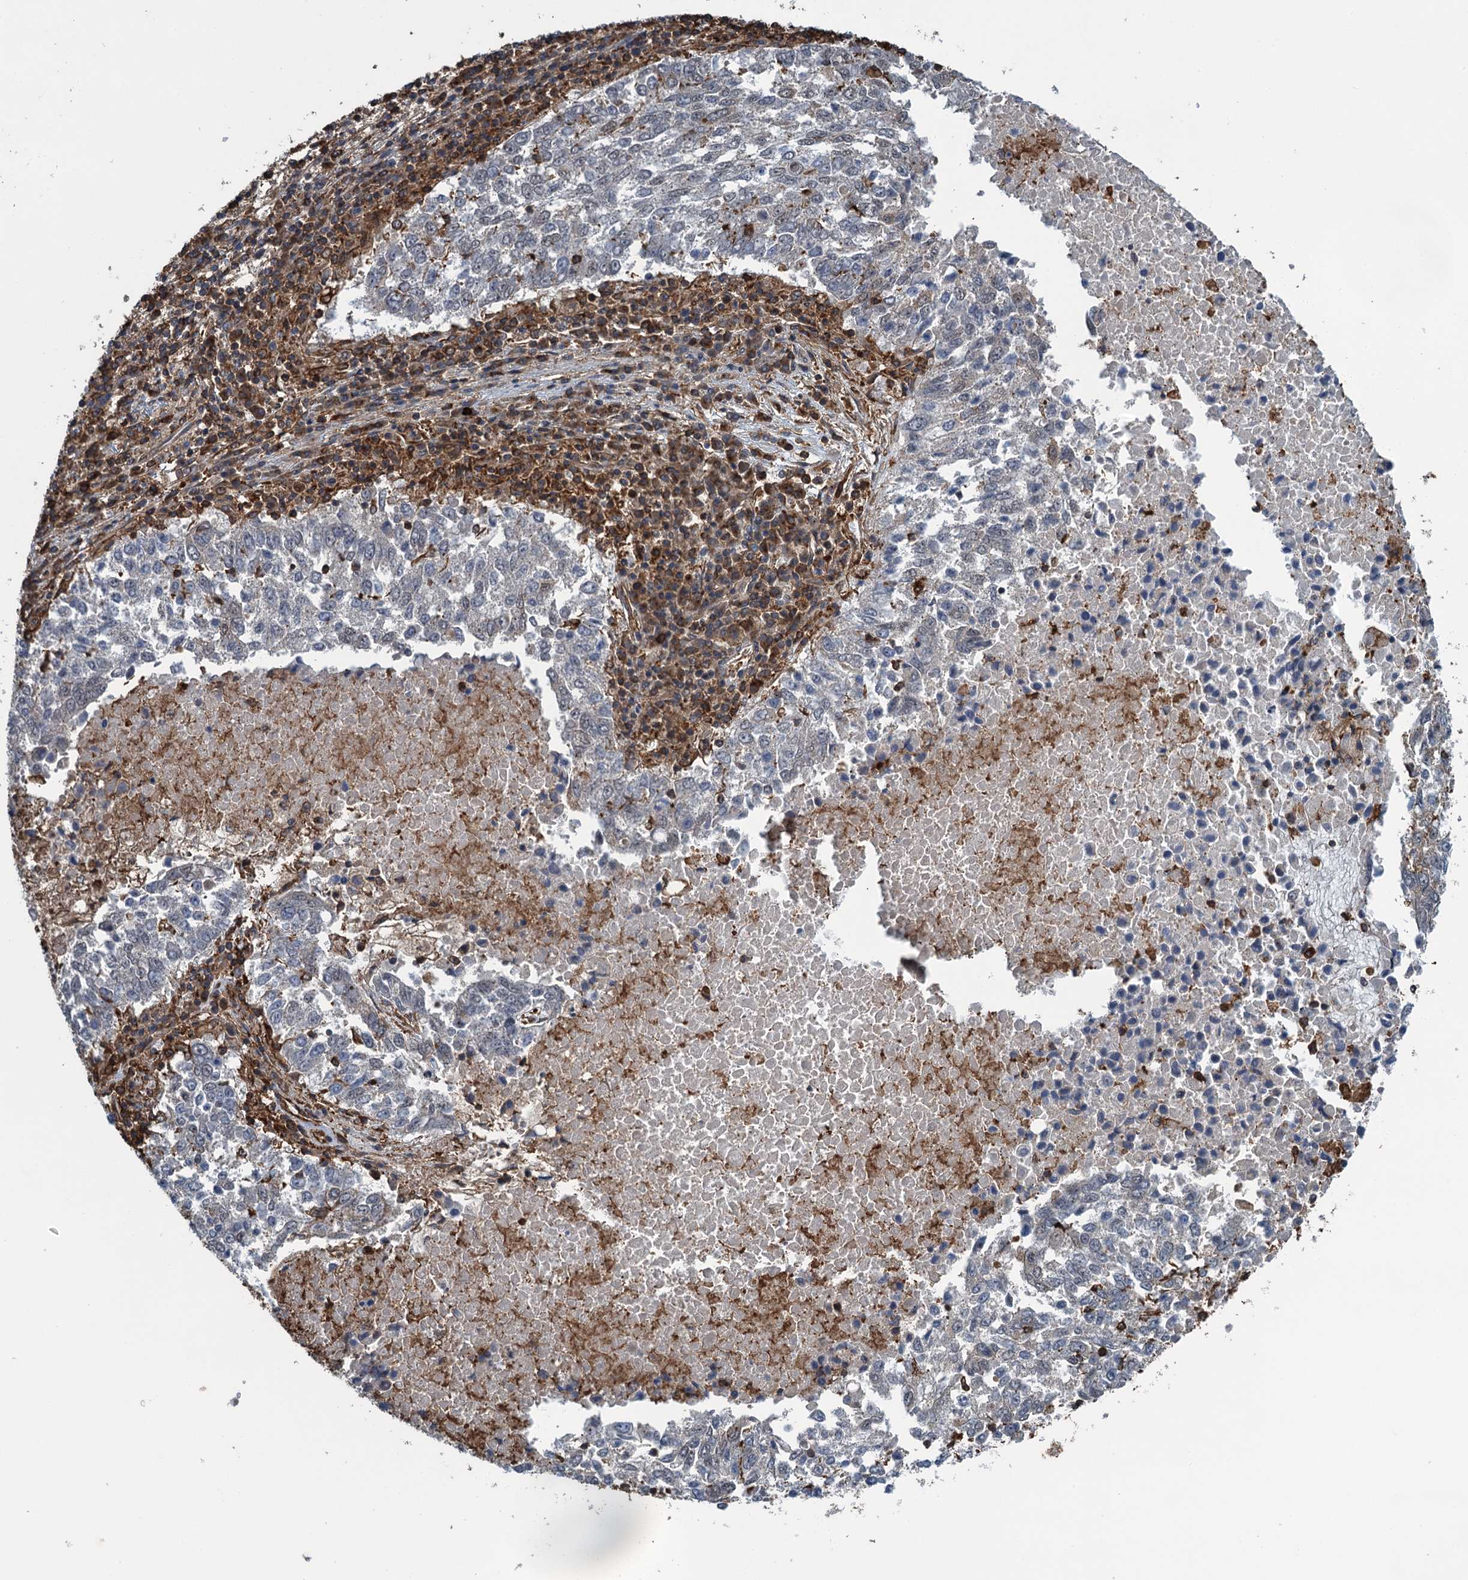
{"staining": {"intensity": "negative", "quantity": "none", "location": "none"}, "tissue": "lung cancer", "cell_type": "Tumor cells", "image_type": "cancer", "snomed": [{"axis": "morphology", "description": "Squamous cell carcinoma, NOS"}, {"axis": "topography", "description": "Lung"}], "caption": "The photomicrograph demonstrates no staining of tumor cells in lung cancer.", "gene": "WHAMM", "patient": {"sex": "male", "age": 73}}